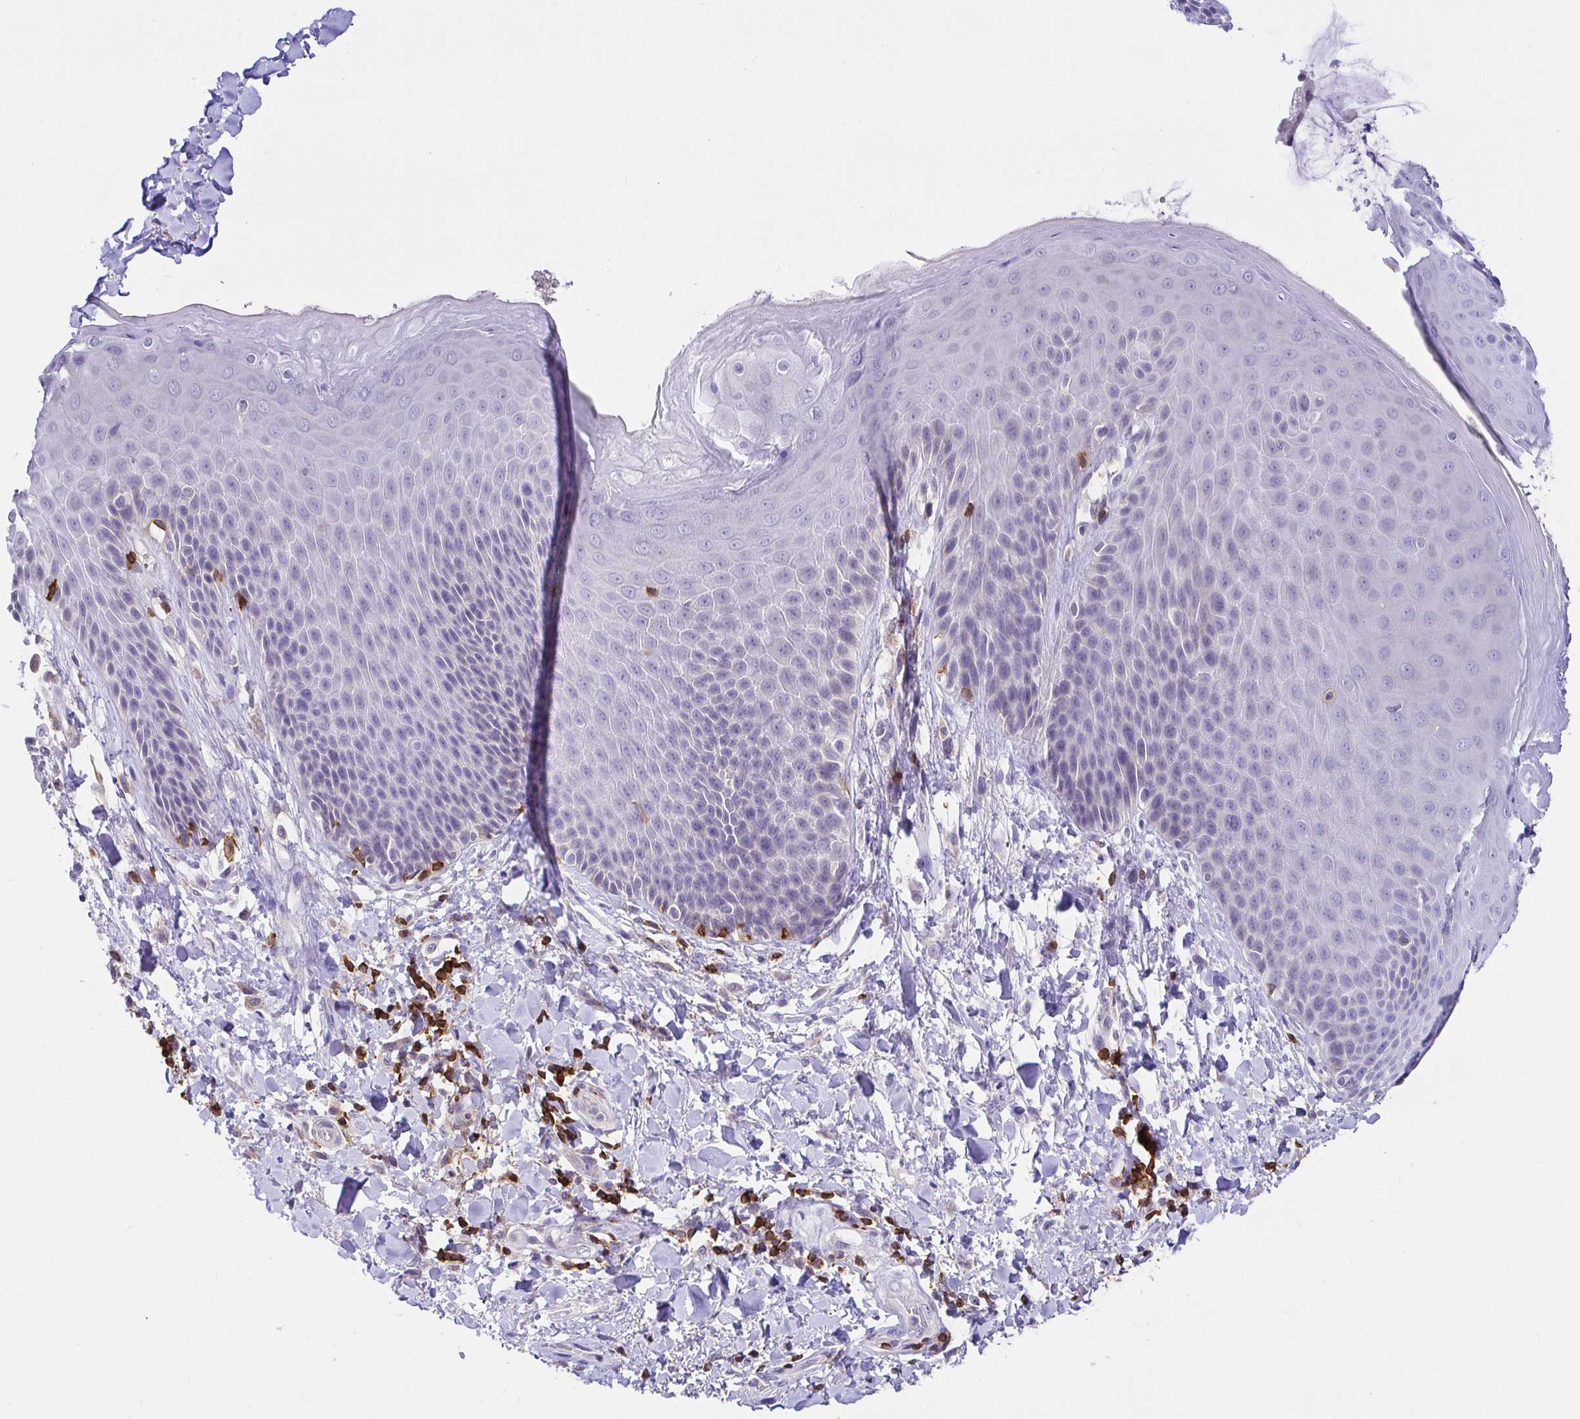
{"staining": {"intensity": "weak", "quantity": "<25%", "location": "cytoplasmic/membranous"}, "tissue": "skin", "cell_type": "Epidermal cells", "image_type": "normal", "snomed": [{"axis": "morphology", "description": "Normal tissue, NOS"}, {"axis": "topography", "description": "Anal"}, {"axis": "topography", "description": "Peripheral nerve tissue"}], "caption": "Micrograph shows no significant protein positivity in epidermal cells of unremarkable skin. The staining is performed using DAB (3,3'-diaminobenzidine) brown chromogen with nuclei counter-stained in using hematoxylin.", "gene": "SKAP1", "patient": {"sex": "male", "age": 51}}